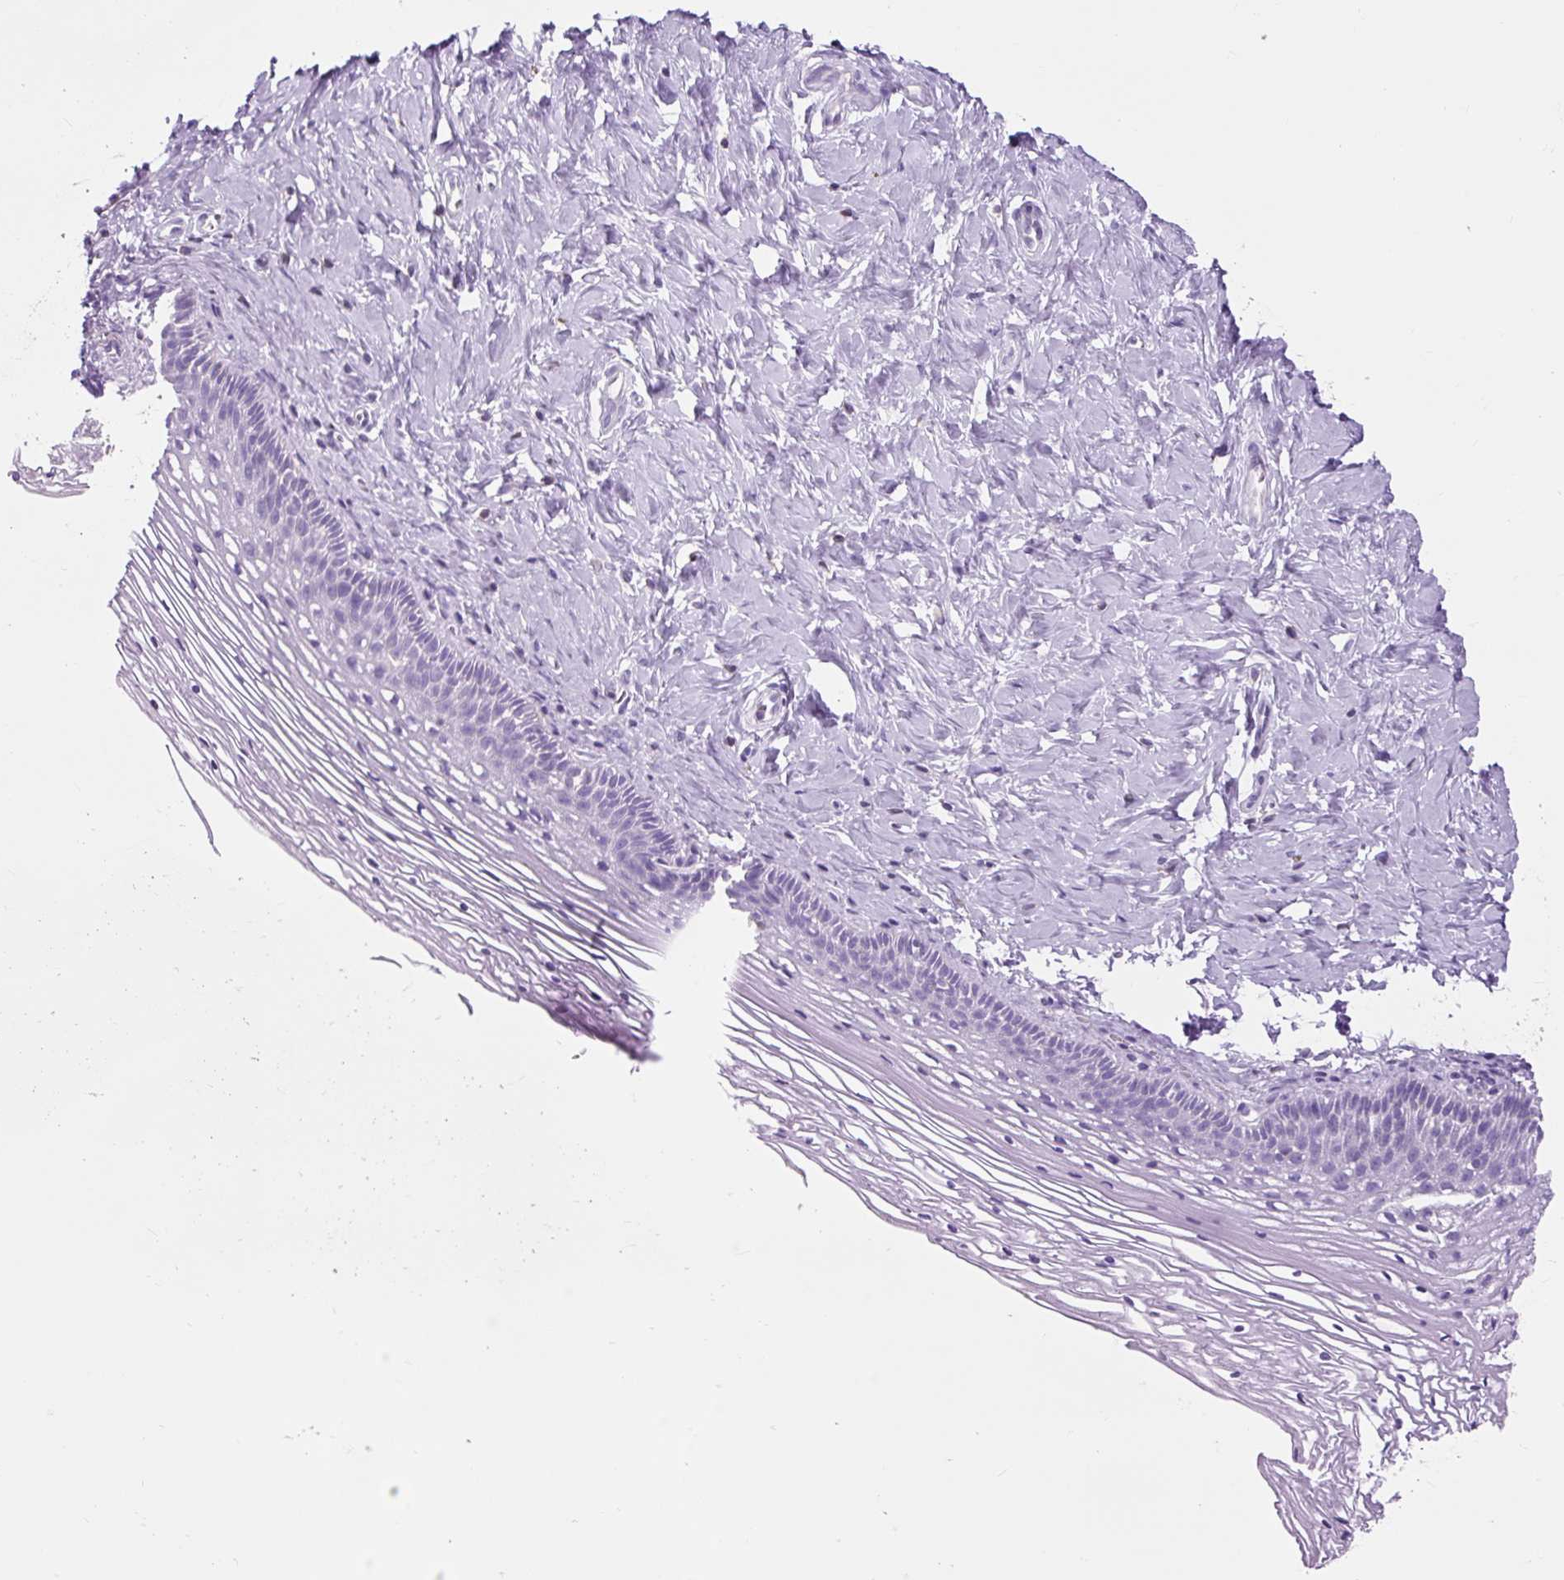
{"staining": {"intensity": "negative", "quantity": "none", "location": "none"}, "tissue": "cervix", "cell_type": "Glandular cells", "image_type": "normal", "snomed": [{"axis": "morphology", "description": "Normal tissue, NOS"}, {"axis": "topography", "description": "Cervix"}], "caption": "Immunohistochemistry (IHC) photomicrograph of benign cervix stained for a protein (brown), which shows no staining in glandular cells.", "gene": "OR10A7", "patient": {"sex": "female", "age": 36}}